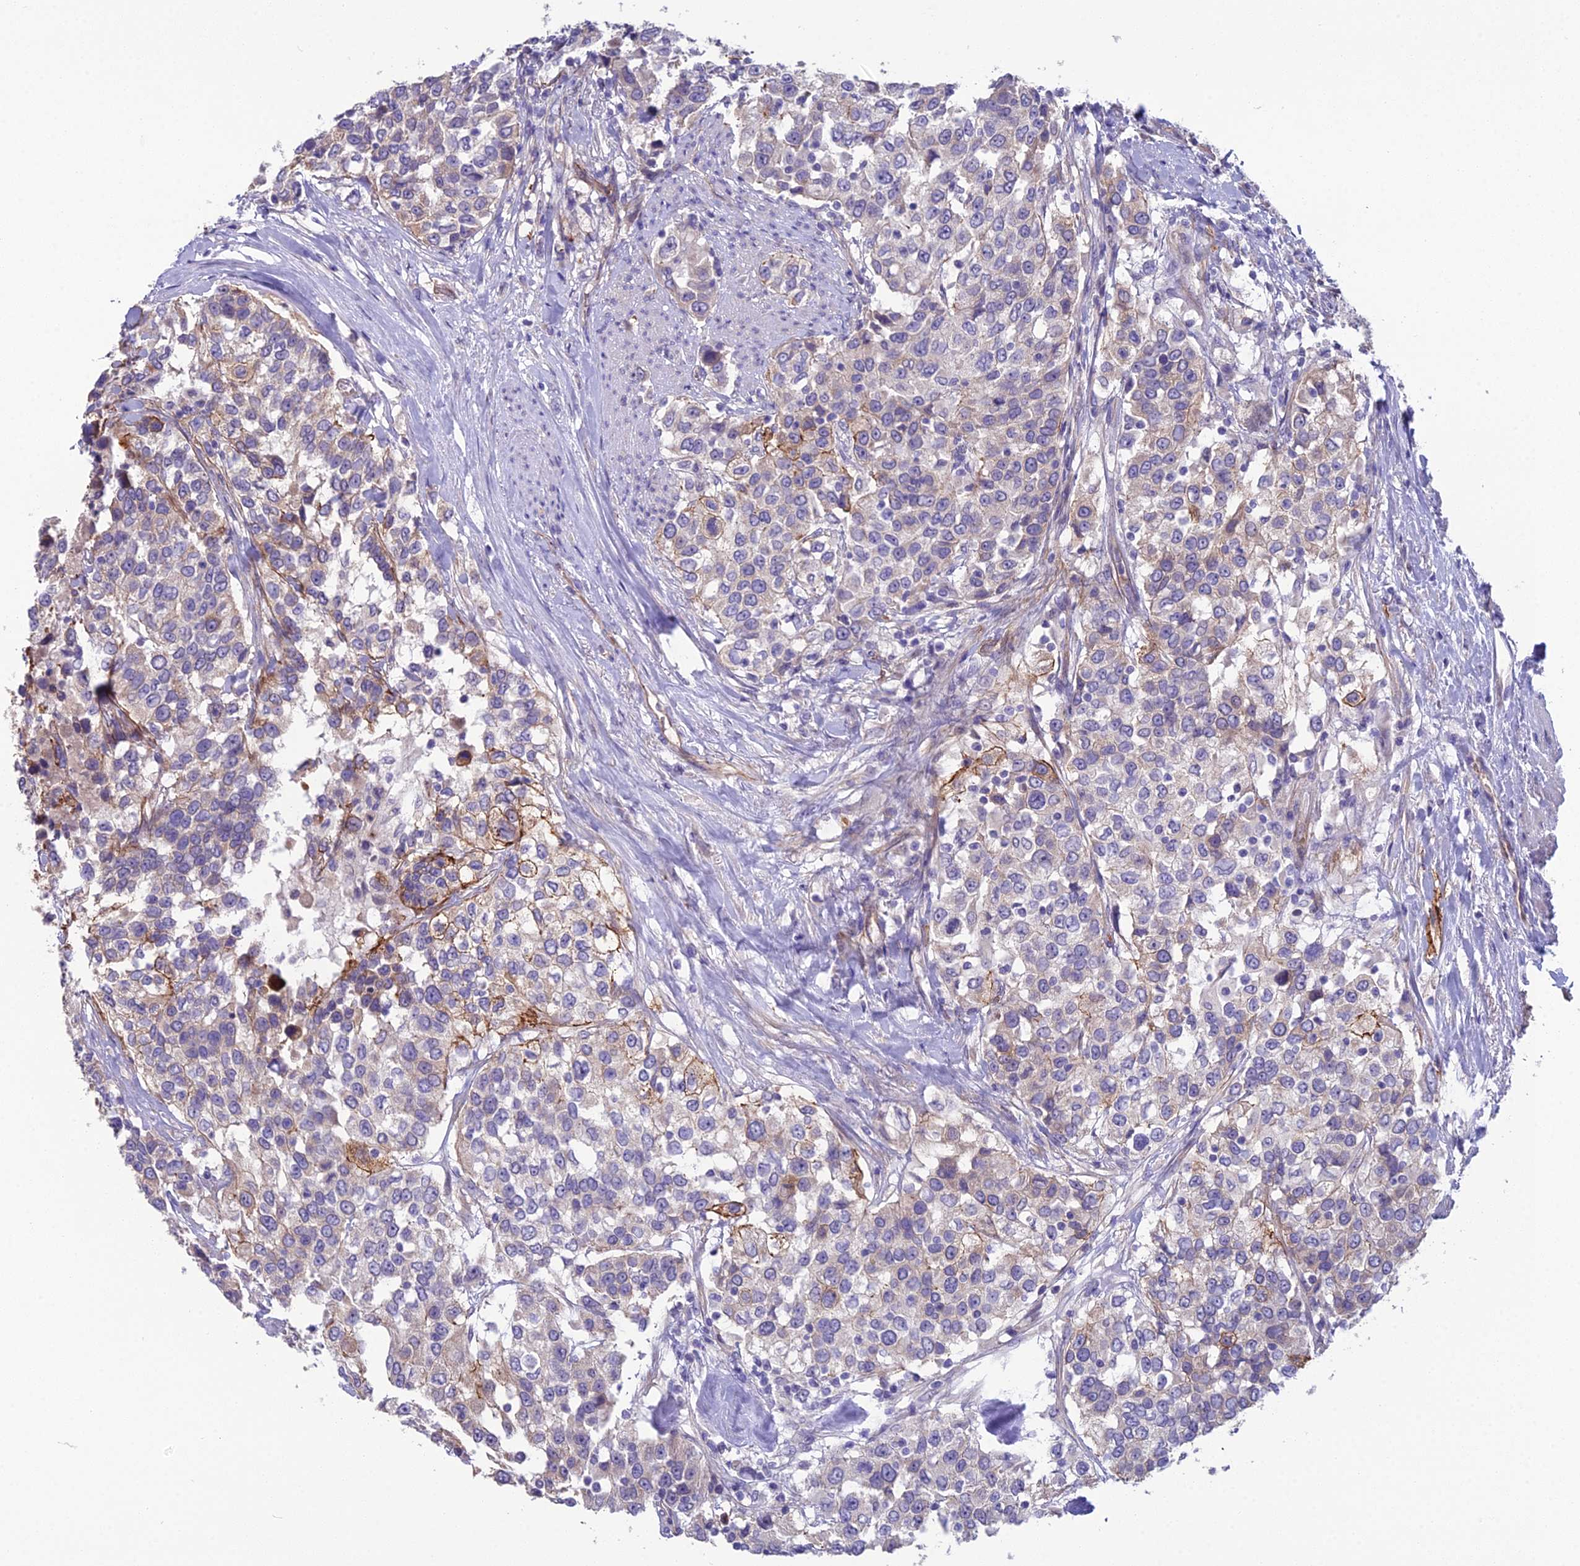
{"staining": {"intensity": "moderate", "quantity": "<25%", "location": "cytoplasmic/membranous"}, "tissue": "urothelial cancer", "cell_type": "Tumor cells", "image_type": "cancer", "snomed": [{"axis": "morphology", "description": "Urothelial carcinoma, High grade"}, {"axis": "topography", "description": "Urinary bladder"}], "caption": "Immunohistochemistry histopathology image of high-grade urothelial carcinoma stained for a protein (brown), which shows low levels of moderate cytoplasmic/membranous staining in approximately <25% of tumor cells.", "gene": "CFAP47", "patient": {"sex": "female", "age": 80}}